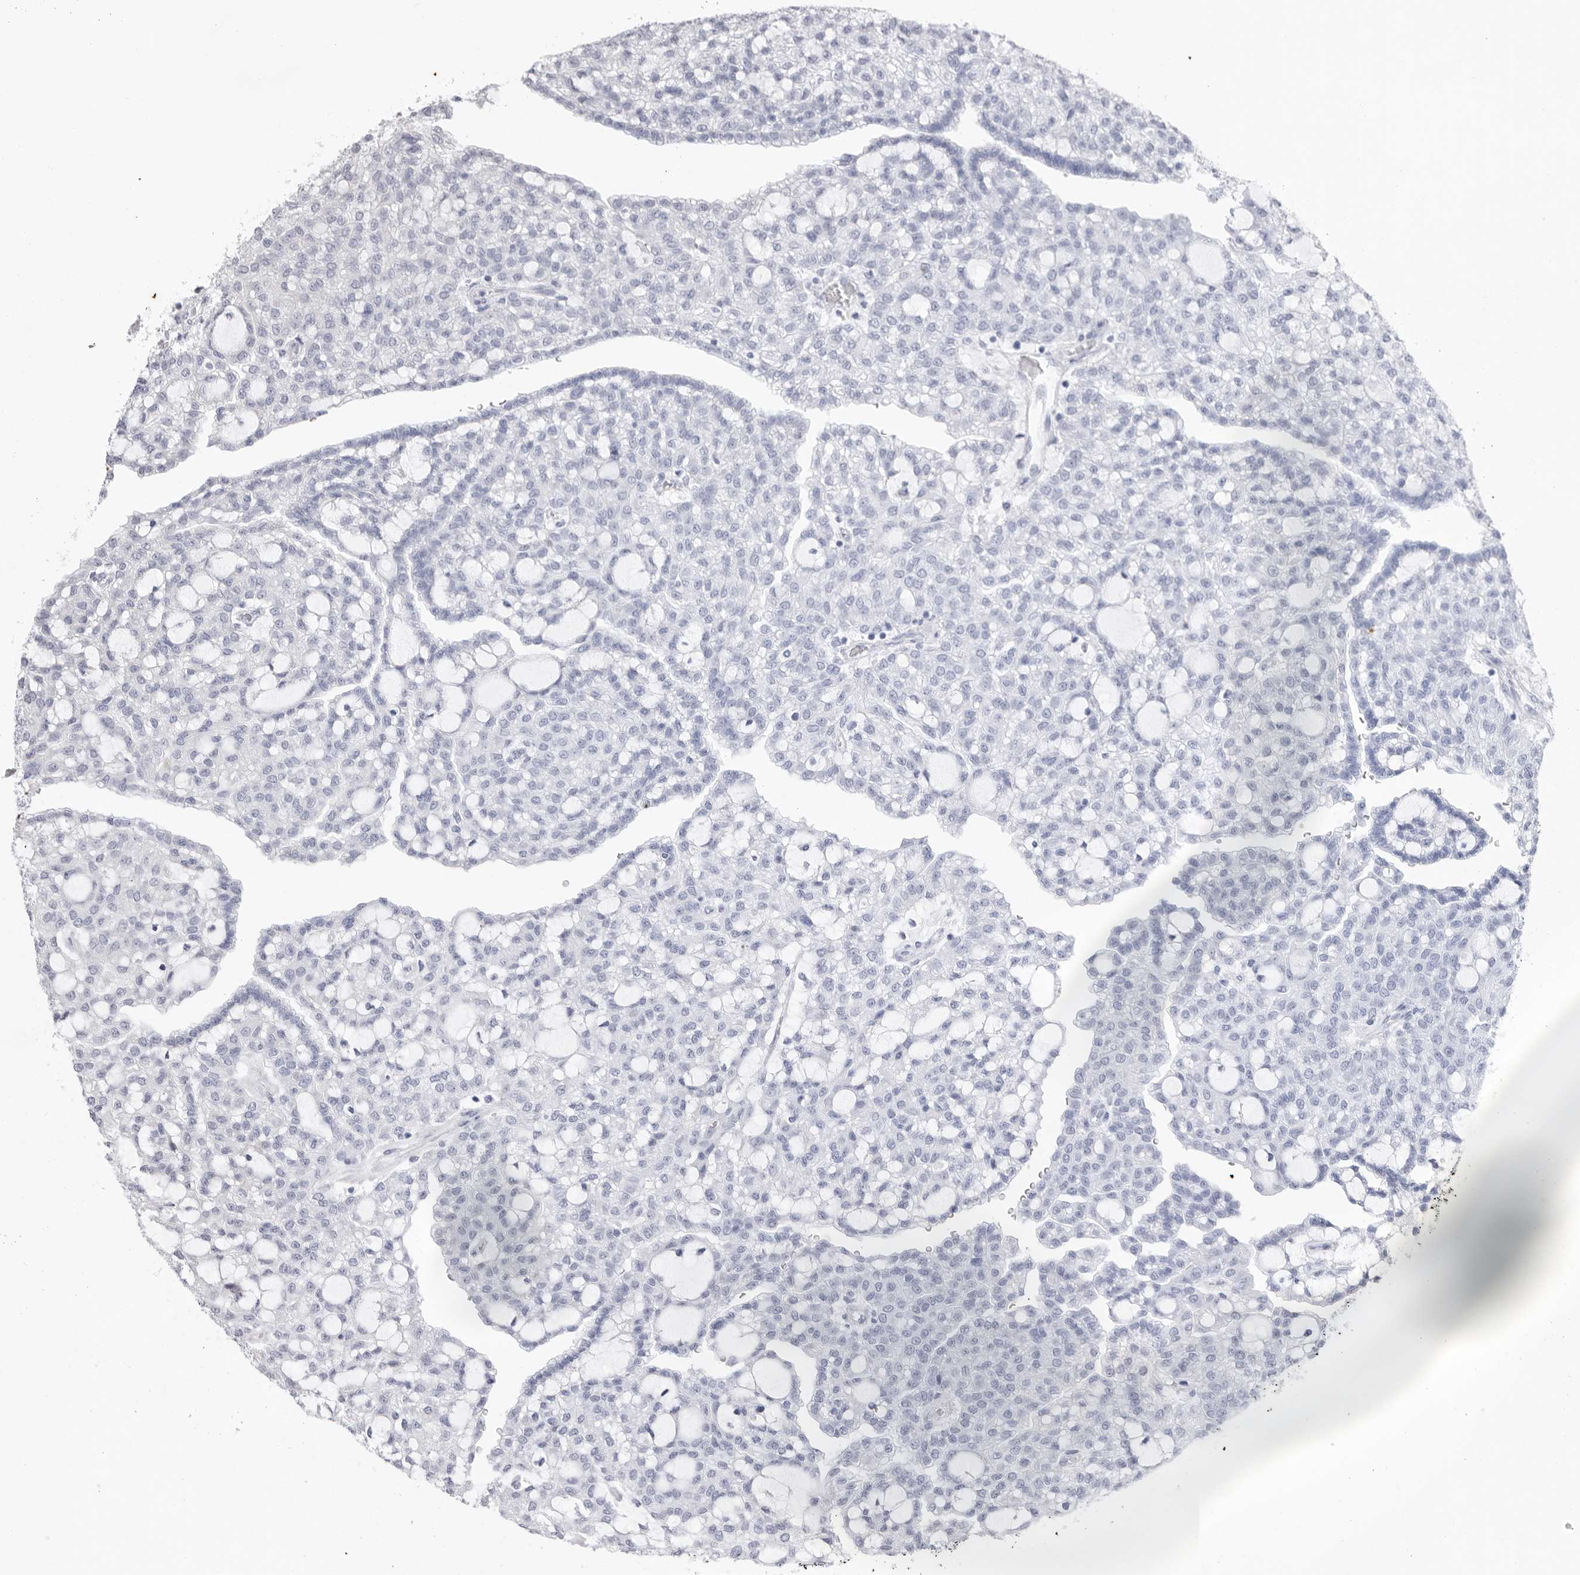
{"staining": {"intensity": "negative", "quantity": "none", "location": "none"}, "tissue": "renal cancer", "cell_type": "Tumor cells", "image_type": "cancer", "snomed": [{"axis": "morphology", "description": "Adenocarcinoma, NOS"}, {"axis": "topography", "description": "Kidney"}], "caption": "High power microscopy histopathology image of an immunohistochemistry (IHC) photomicrograph of renal adenocarcinoma, revealing no significant staining in tumor cells.", "gene": "FDPS", "patient": {"sex": "male", "age": 63}}